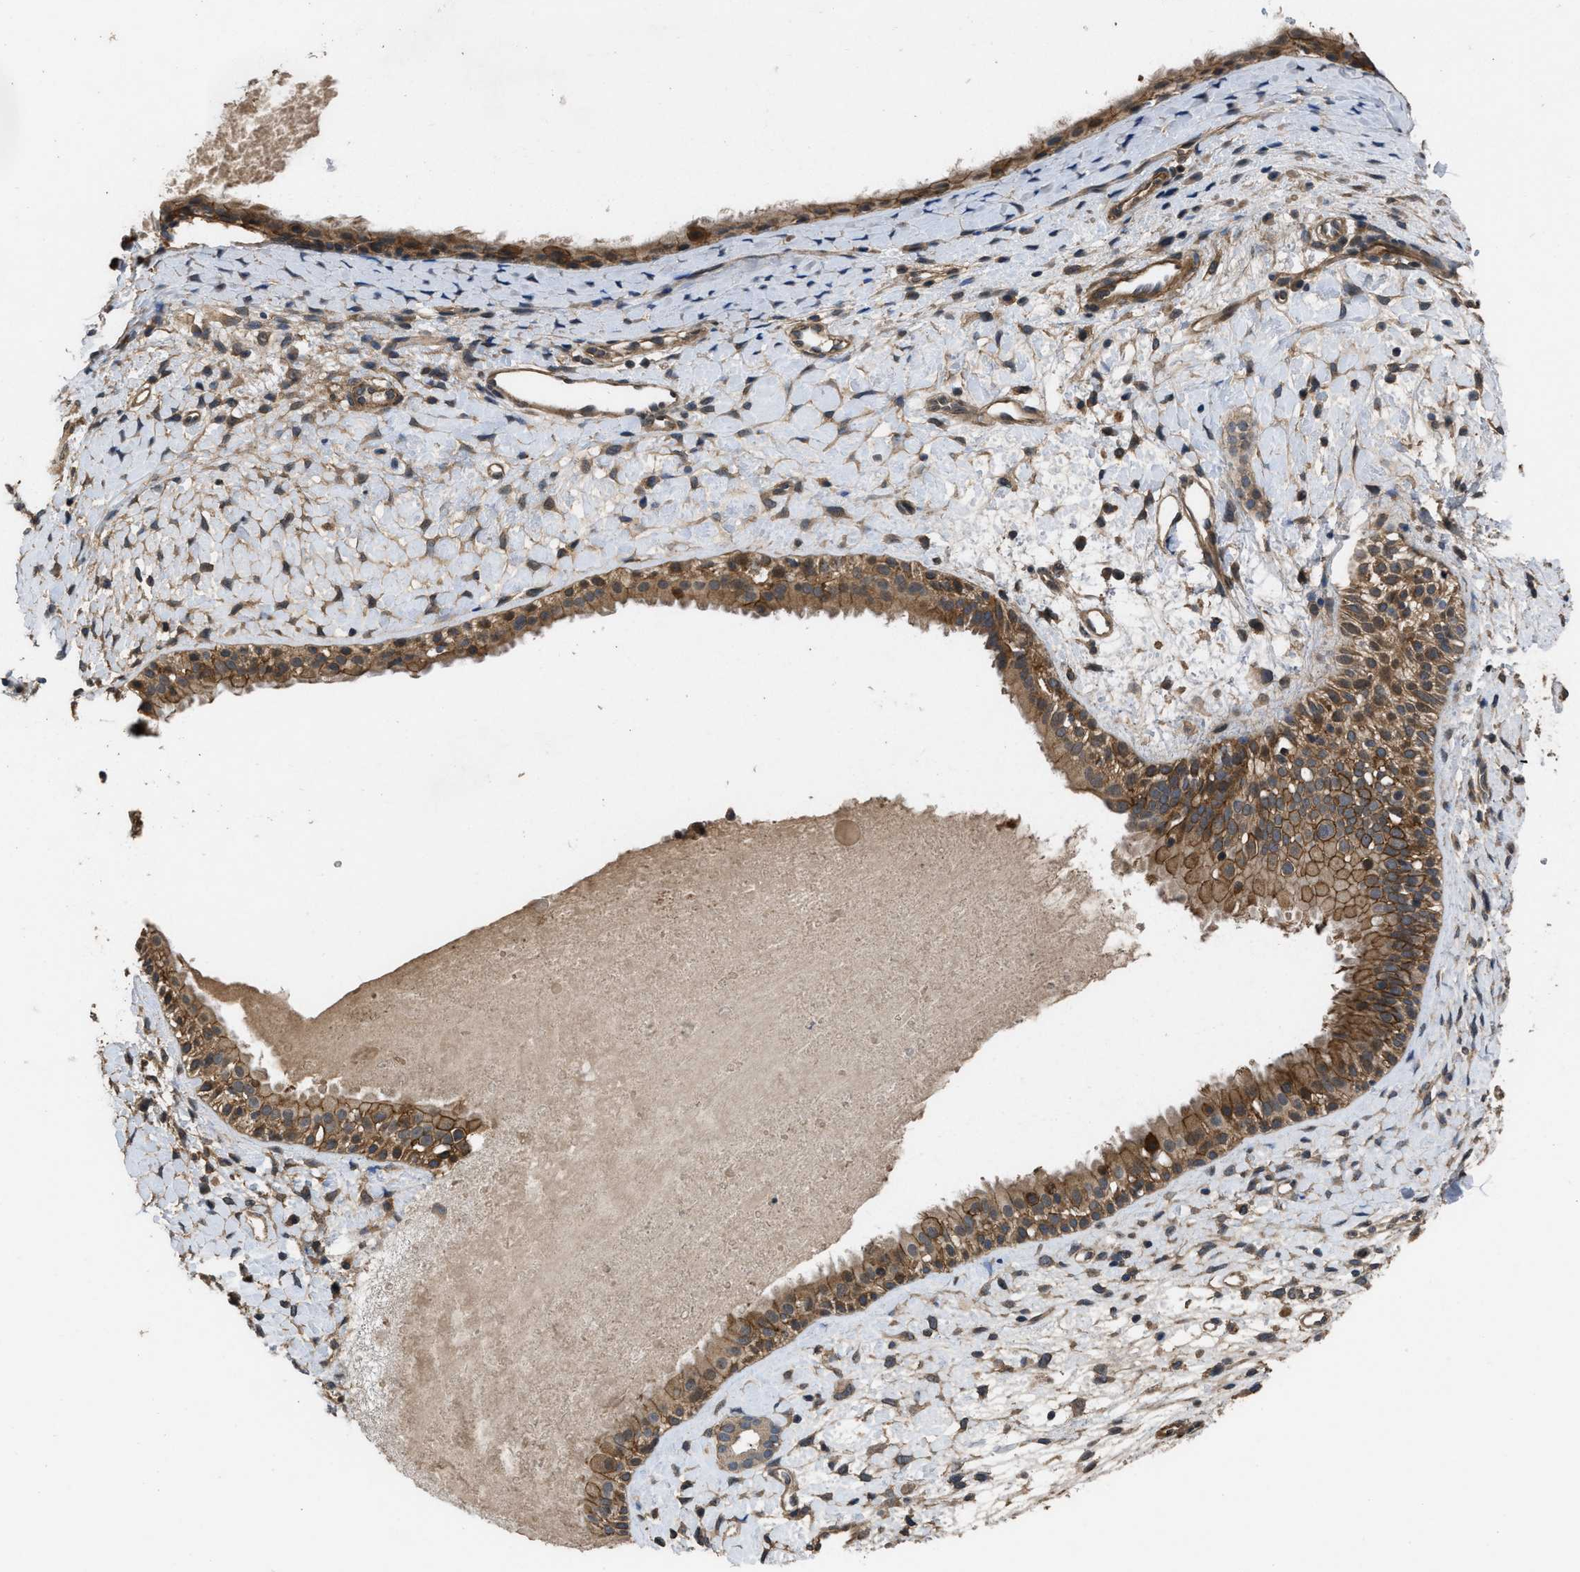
{"staining": {"intensity": "moderate", "quantity": ">75%", "location": "cytoplasmic/membranous"}, "tissue": "nasopharynx", "cell_type": "Respiratory epithelial cells", "image_type": "normal", "snomed": [{"axis": "morphology", "description": "Normal tissue, NOS"}, {"axis": "topography", "description": "Nasopharynx"}], "caption": "Nasopharynx stained with IHC reveals moderate cytoplasmic/membranous positivity in about >75% of respiratory epithelial cells.", "gene": "UTRN", "patient": {"sex": "male", "age": 22}}